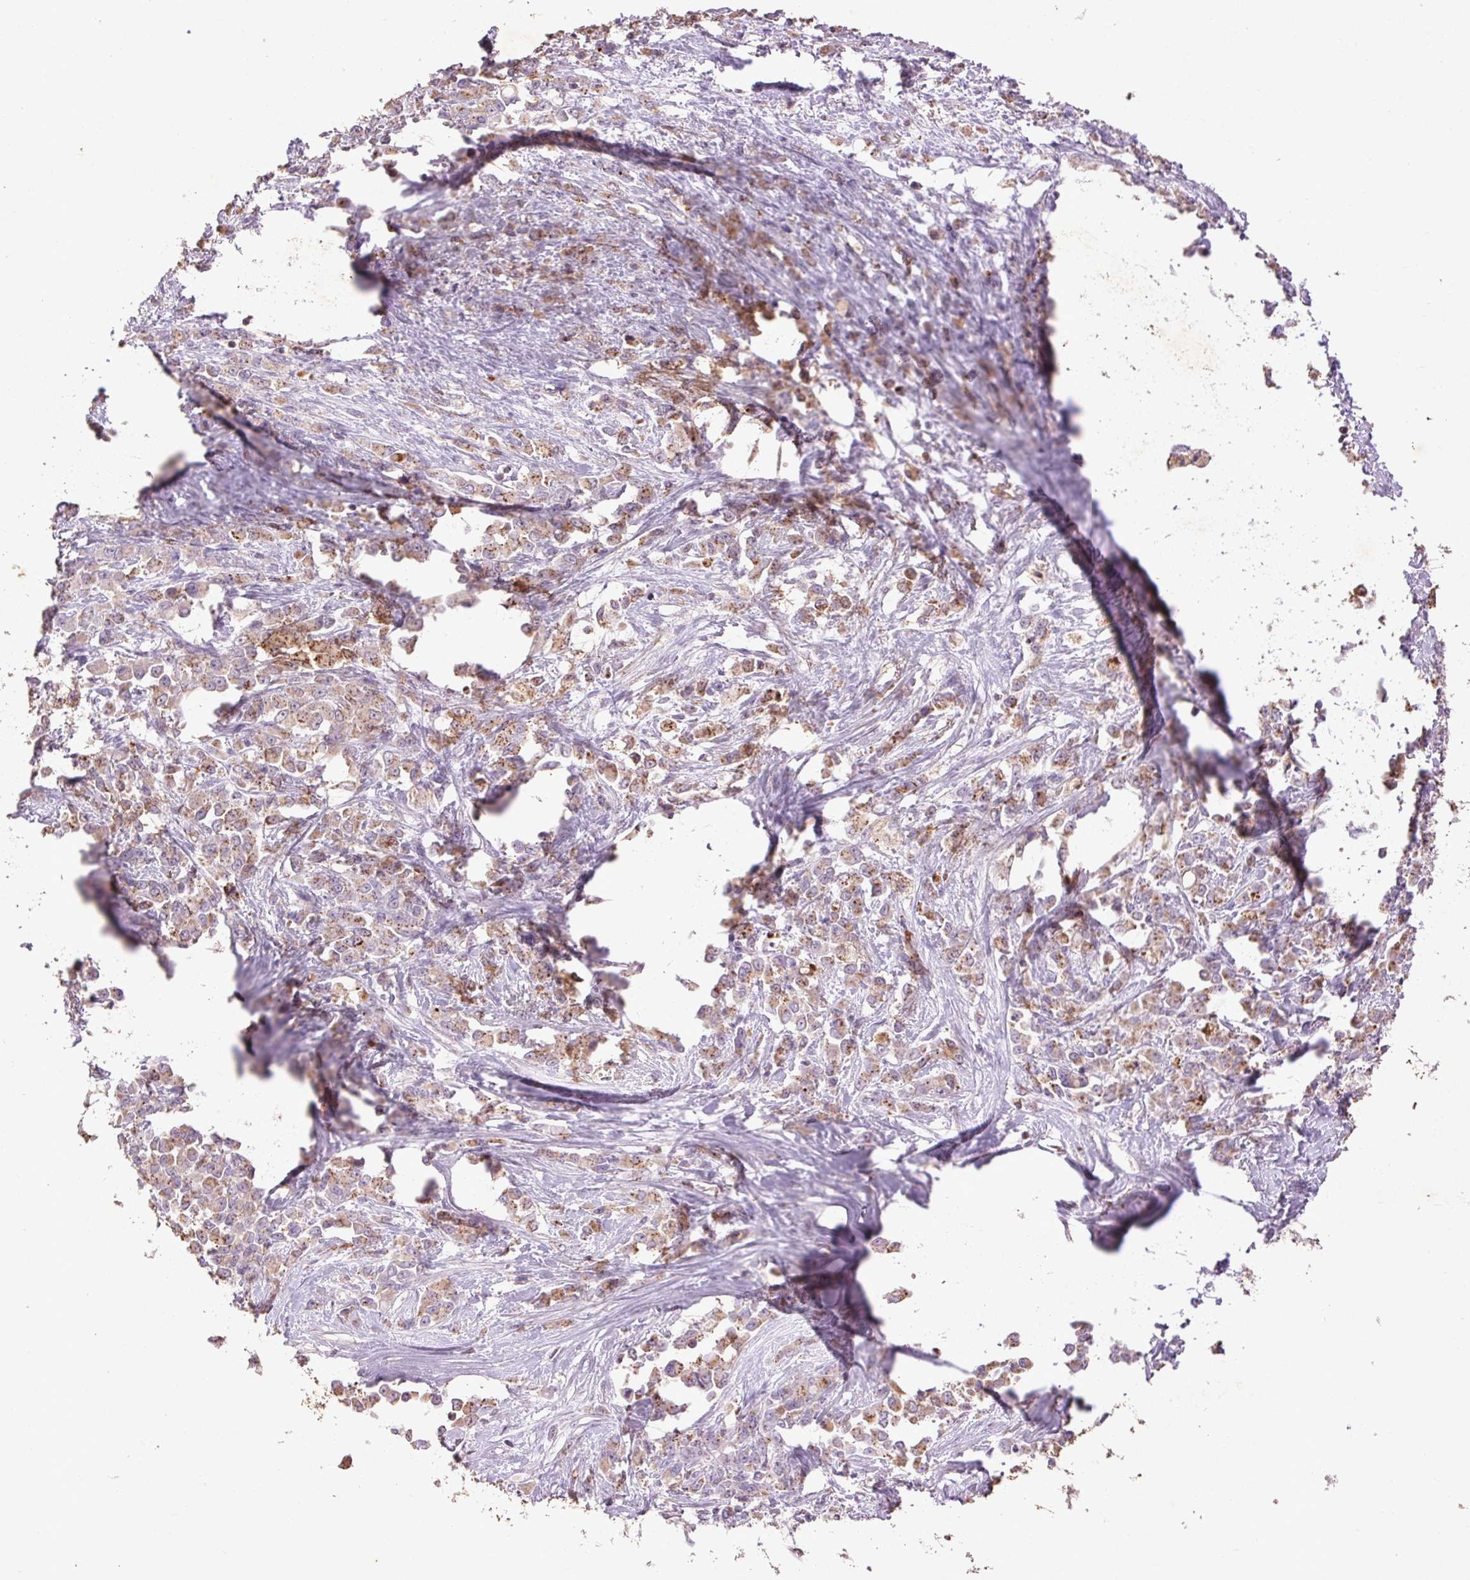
{"staining": {"intensity": "moderate", "quantity": ">75%", "location": "cytoplasmic/membranous"}, "tissue": "stomach cancer", "cell_type": "Tumor cells", "image_type": "cancer", "snomed": [{"axis": "morphology", "description": "Adenocarcinoma, NOS"}, {"axis": "topography", "description": "Stomach"}], "caption": "Human stomach adenocarcinoma stained with a brown dye displays moderate cytoplasmic/membranous positive expression in about >75% of tumor cells.", "gene": "FNDC7", "patient": {"sex": "female", "age": 76}}